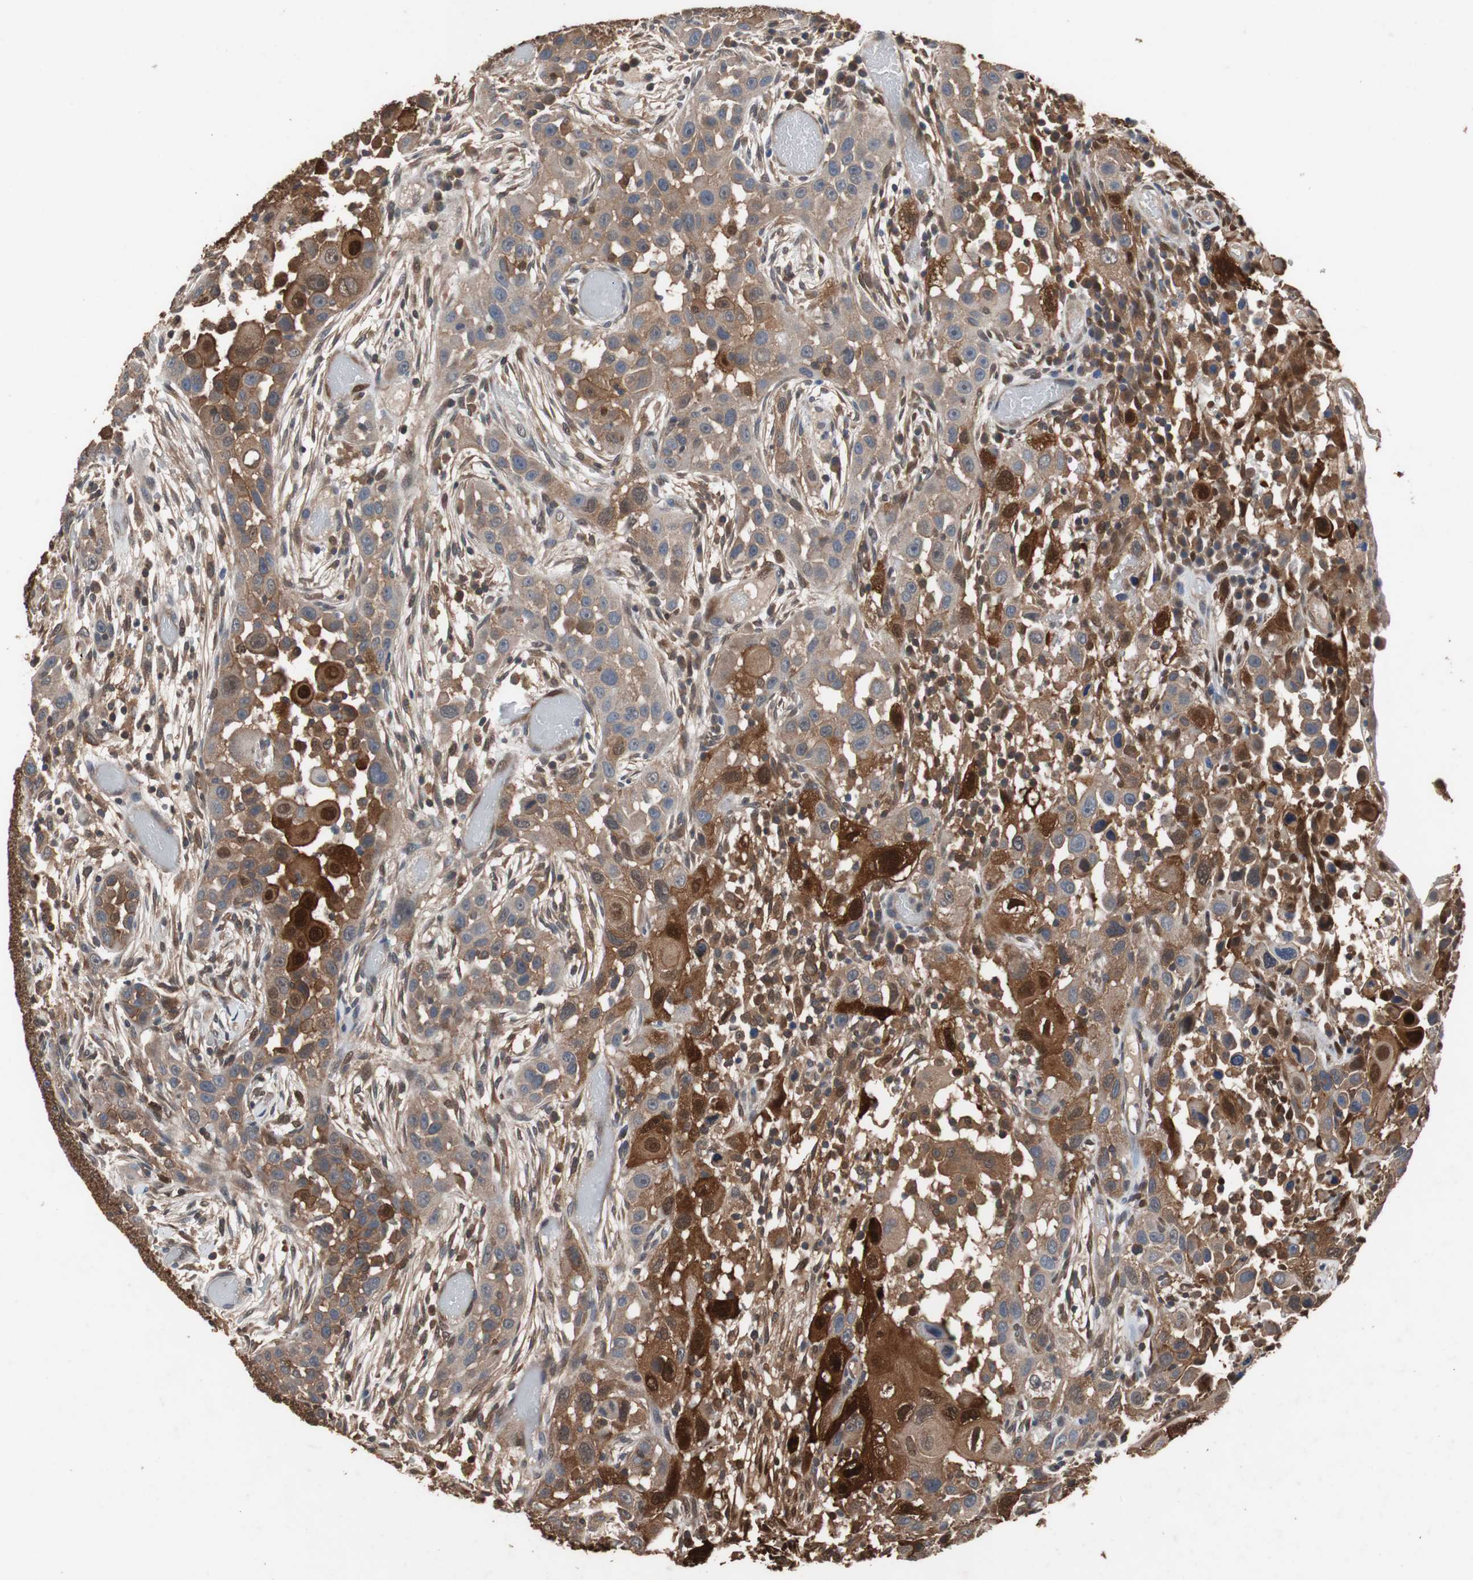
{"staining": {"intensity": "strong", "quantity": ">75%", "location": "cytoplasmic/membranous,nuclear"}, "tissue": "head and neck cancer", "cell_type": "Tumor cells", "image_type": "cancer", "snomed": [{"axis": "morphology", "description": "Carcinoma, NOS"}, {"axis": "topography", "description": "Head-Neck"}], "caption": "Immunohistochemistry photomicrograph of head and neck cancer stained for a protein (brown), which reveals high levels of strong cytoplasmic/membranous and nuclear staining in about >75% of tumor cells.", "gene": "NDRG1", "patient": {"sex": "male", "age": 87}}